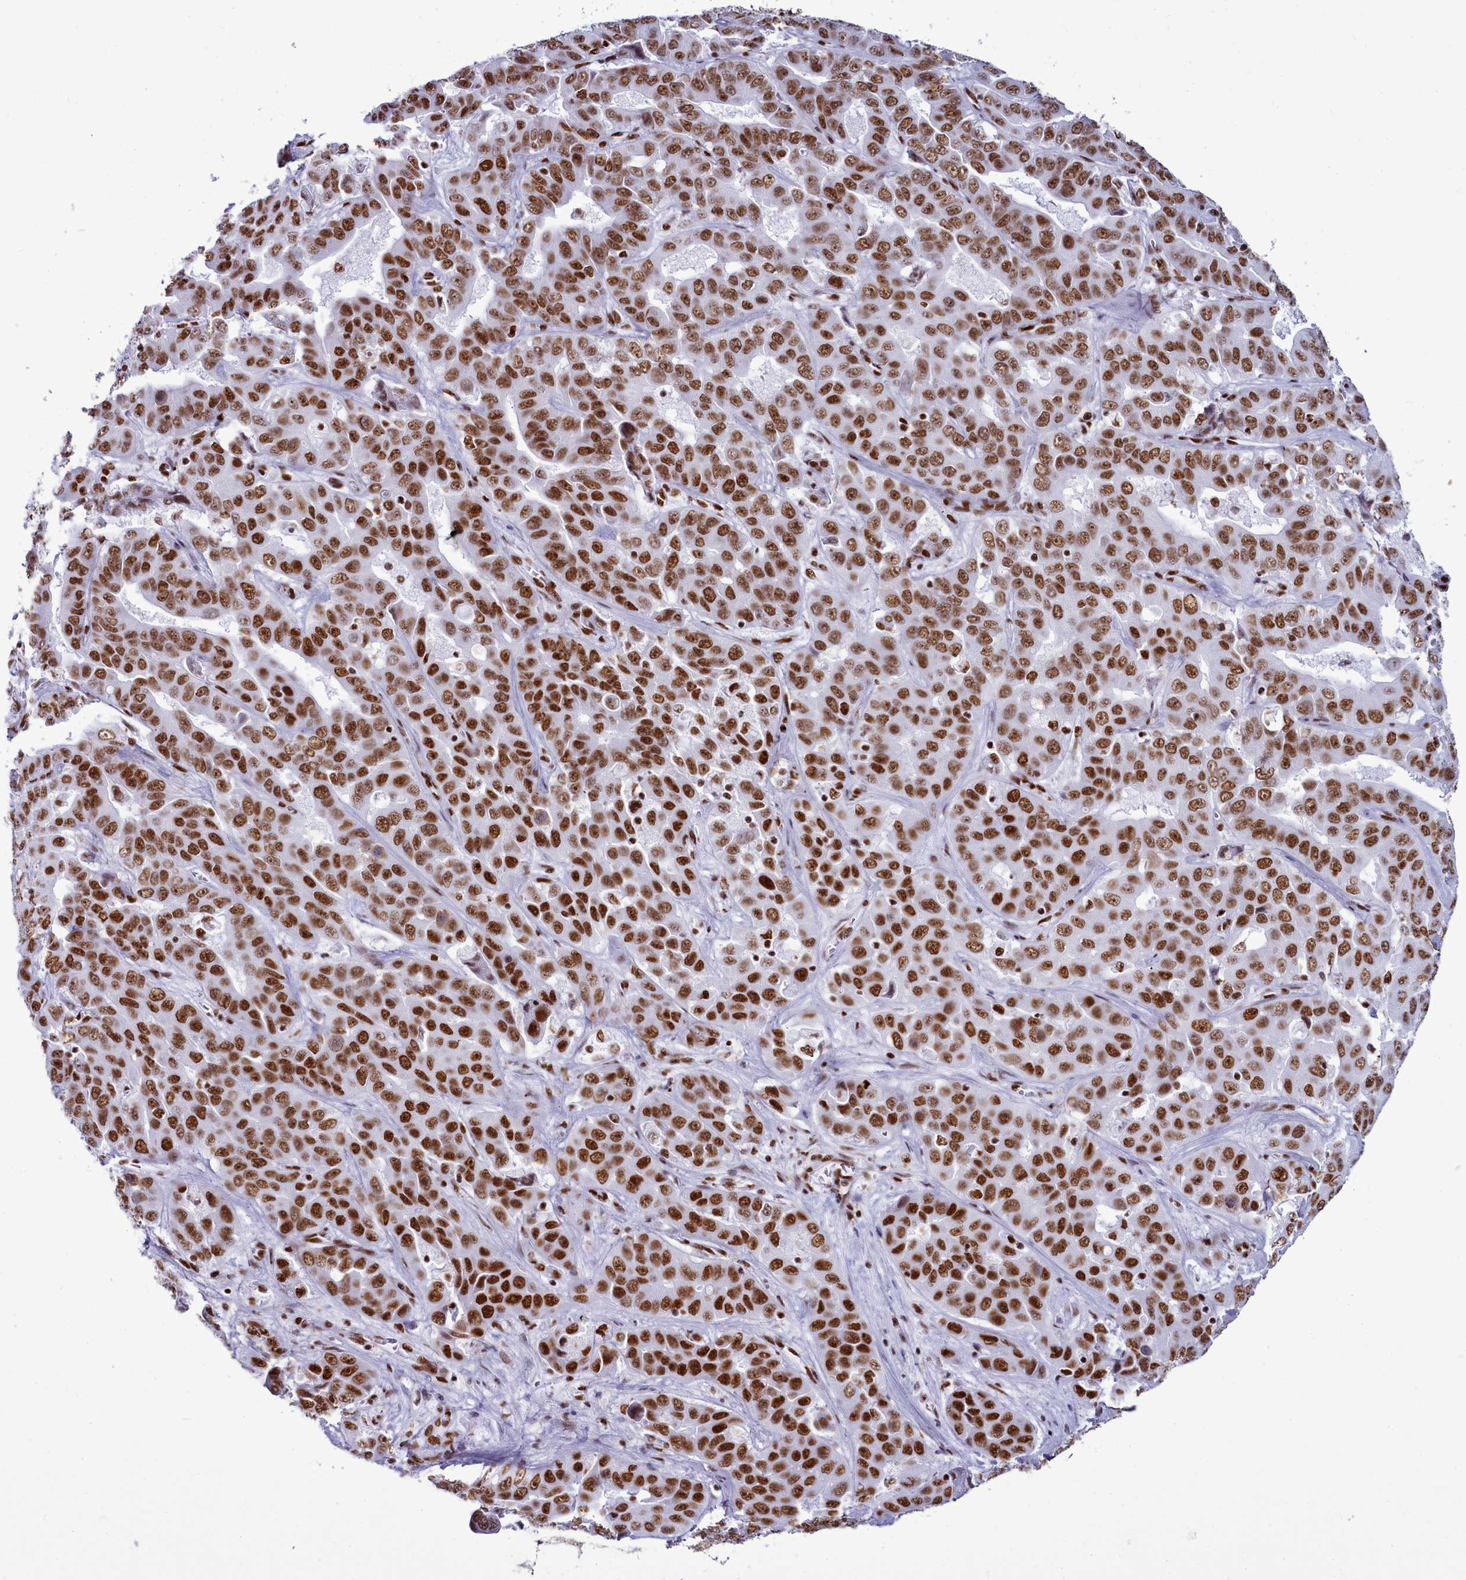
{"staining": {"intensity": "moderate", "quantity": ">75%", "location": "nuclear"}, "tissue": "liver cancer", "cell_type": "Tumor cells", "image_type": "cancer", "snomed": [{"axis": "morphology", "description": "Cholangiocarcinoma"}, {"axis": "topography", "description": "Liver"}], "caption": "Immunohistochemistry (IHC) micrograph of cholangiocarcinoma (liver) stained for a protein (brown), which demonstrates medium levels of moderate nuclear positivity in approximately >75% of tumor cells.", "gene": "RALY", "patient": {"sex": "female", "age": 52}}